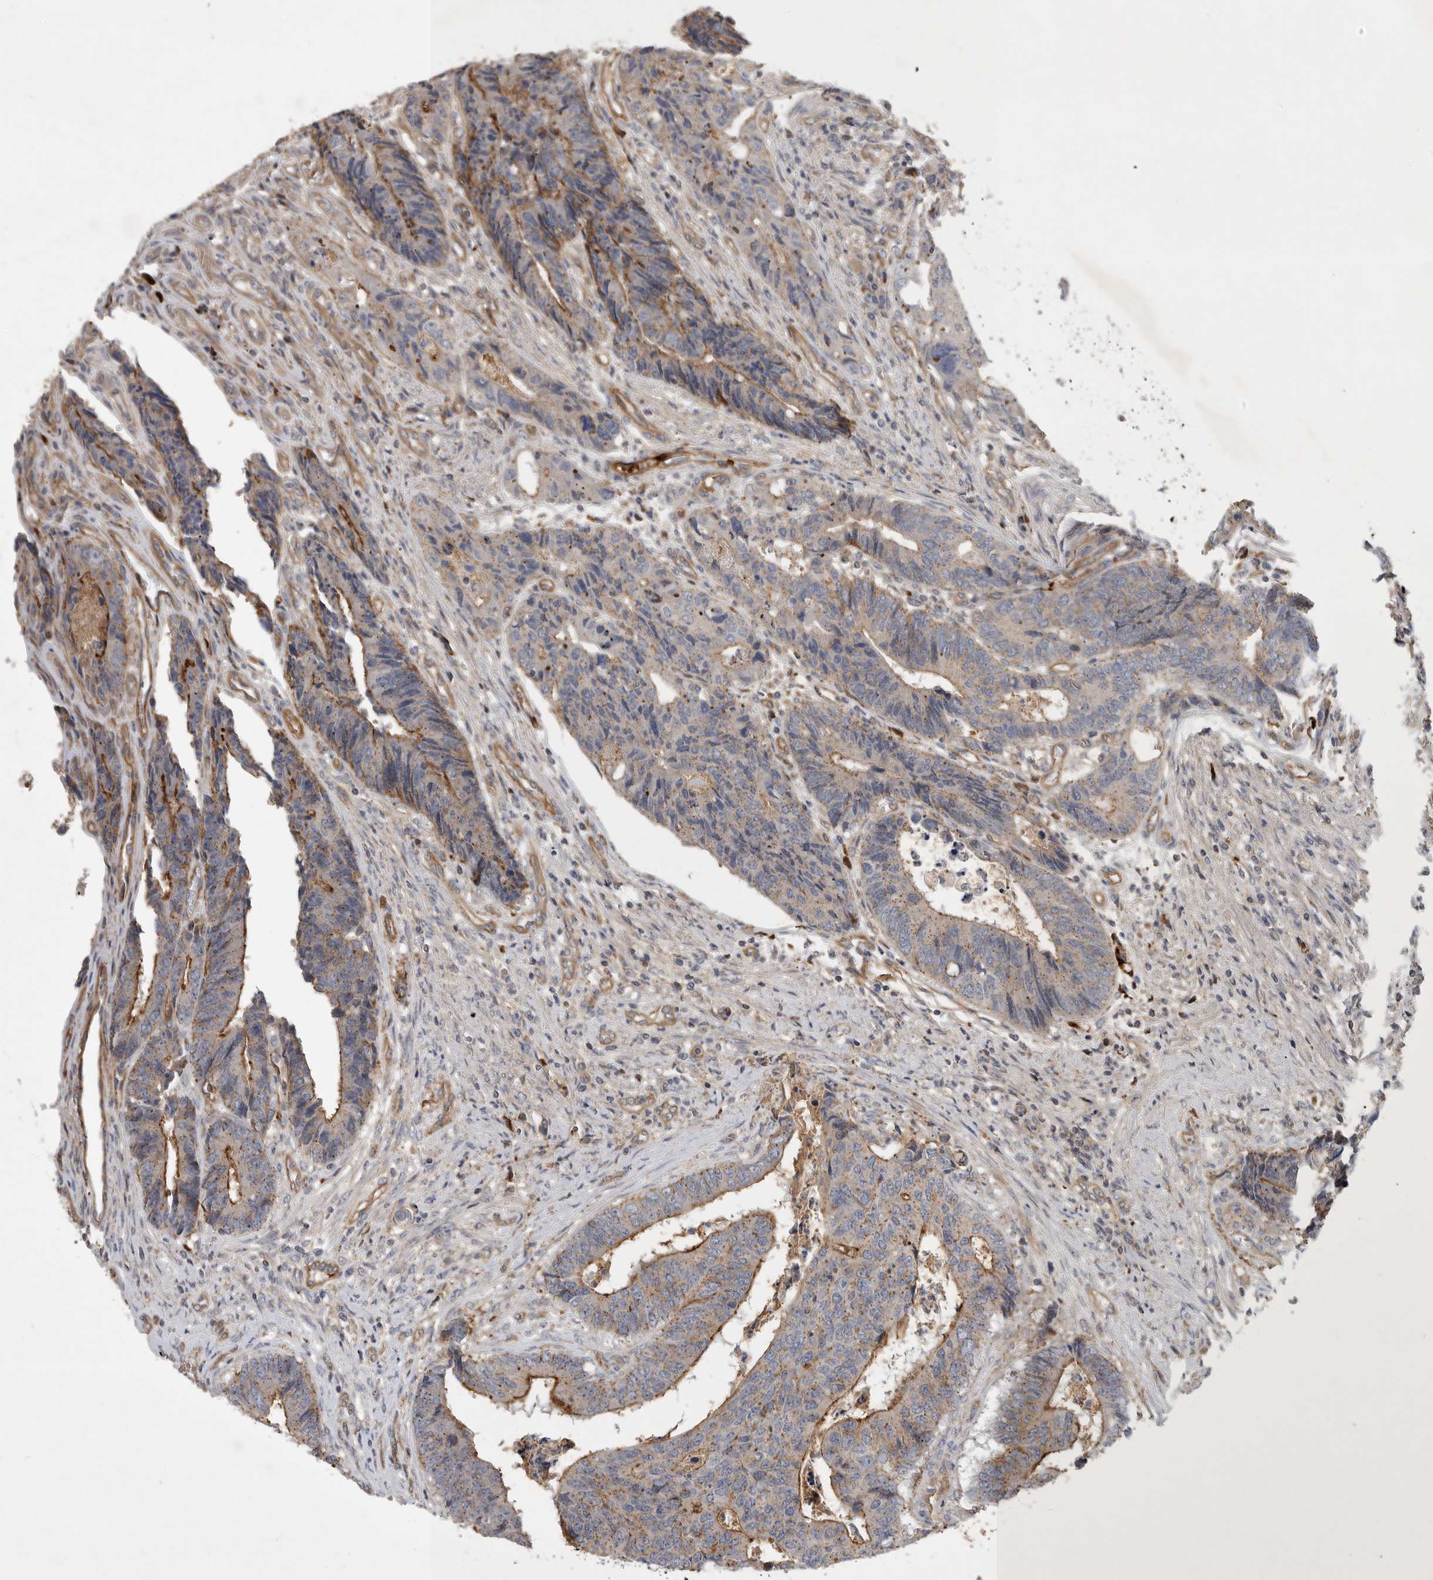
{"staining": {"intensity": "weak", "quantity": ">75%", "location": "cytoplasmic/membranous"}, "tissue": "colorectal cancer", "cell_type": "Tumor cells", "image_type": "cancer", "snomed": [{"axis": "morphology", "description": "Adenocarcinoma, NOS"}, {"axis": "topography", "description": "Rectum"}], "caption": "A high-resolution image shows immunohistochemistry staining of colorectal adenocarcinoma, which shows weak cytoplasmic/membranous staining in about >75% of tumor cells.", "gene": "MLPH", "patient": {"sex": "male", "age": 84}}